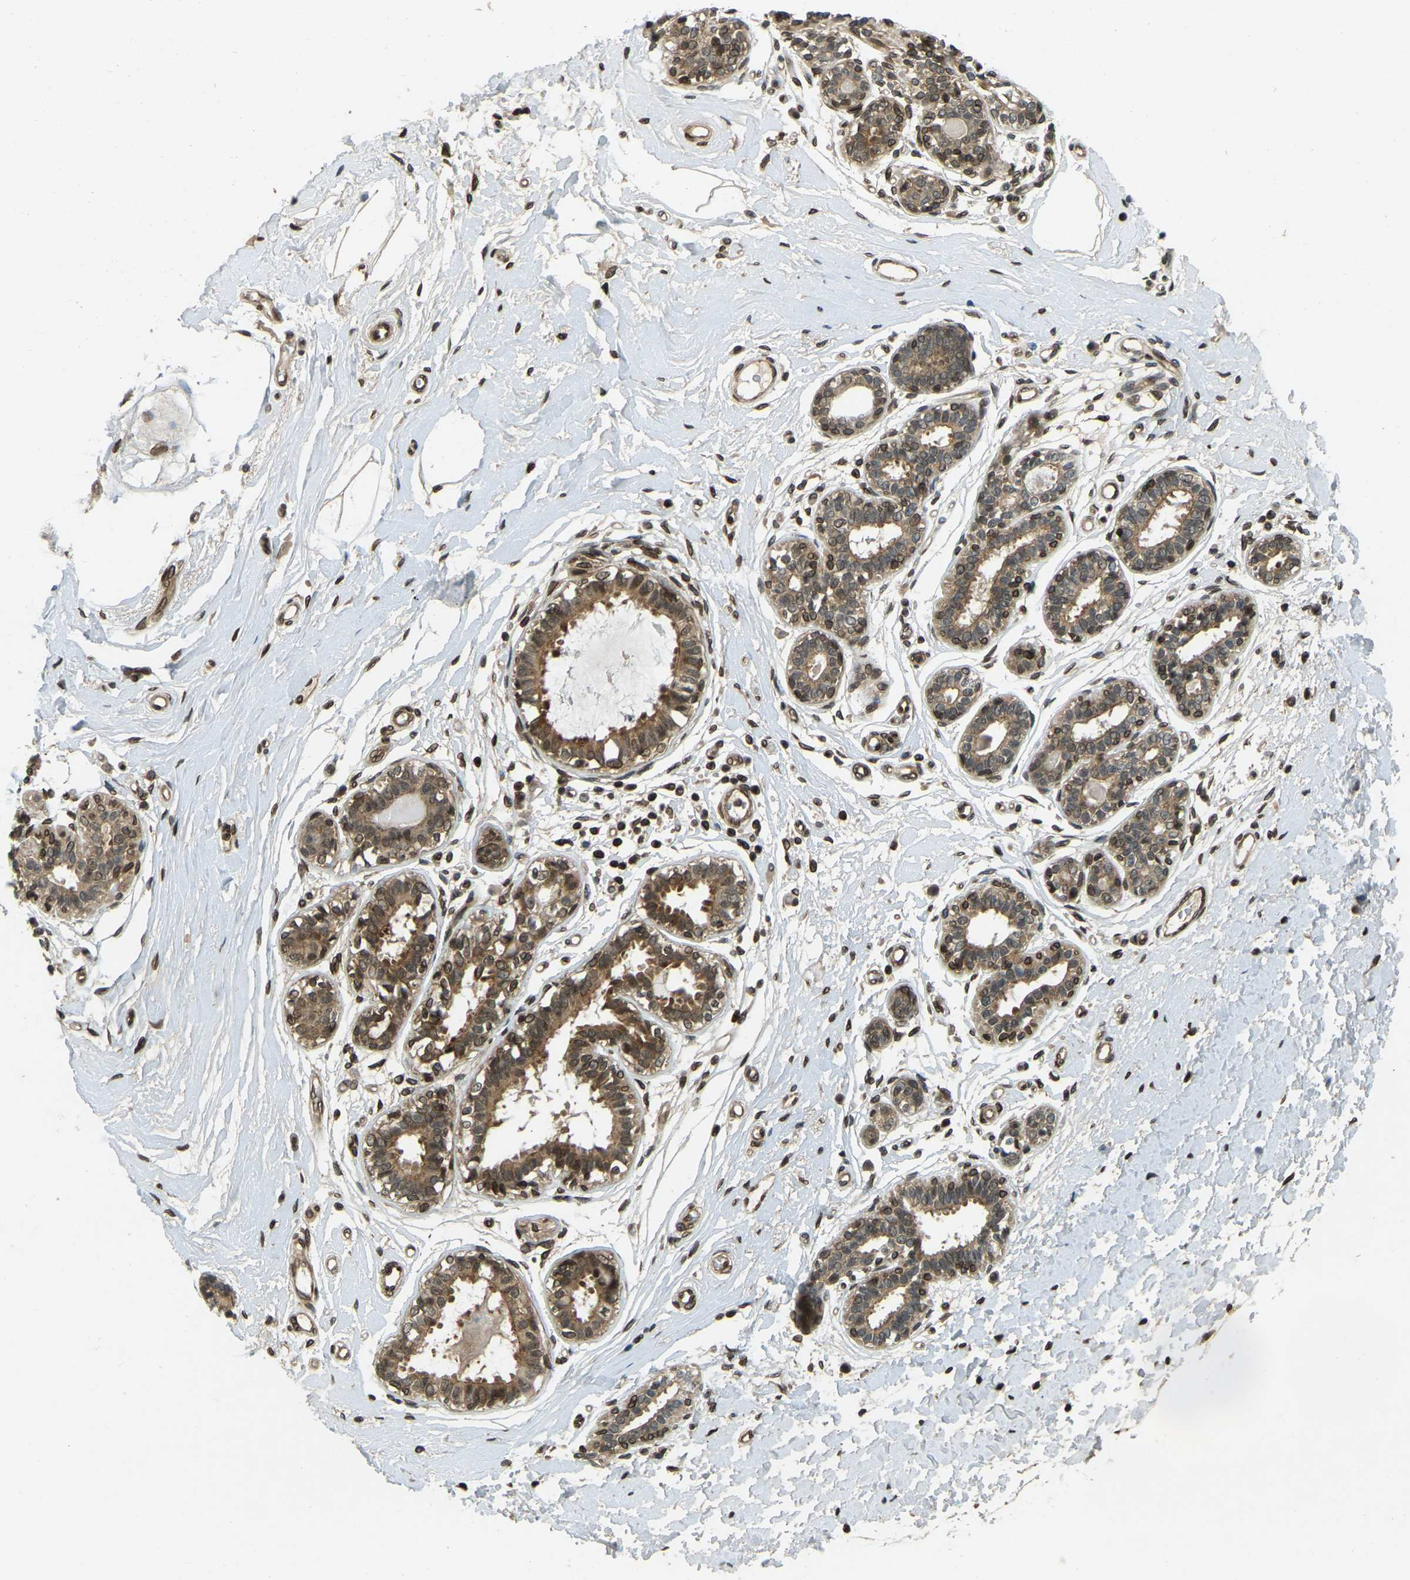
{"staining": {"intensity": "moderate", "quantity": ">75%", "location": "nuclear"}, "tissue": "breast", "cell_type": "Adipocytes", "image_type": "normal", "snomed": [{"axis": "morphology", "description": "Normal tissue, NOS"}, {"axis": "morphology", "description": "Lobular carcinoma"}, {"axis": "topography", "description": "Breast"}], "caption": "Protein expression analysis of benign human breast reveals moderate nuclear expression in approximately >75% of adipocytes.", "gene": "SYNE1", "patient": {"sex": "female", "age": 59}}